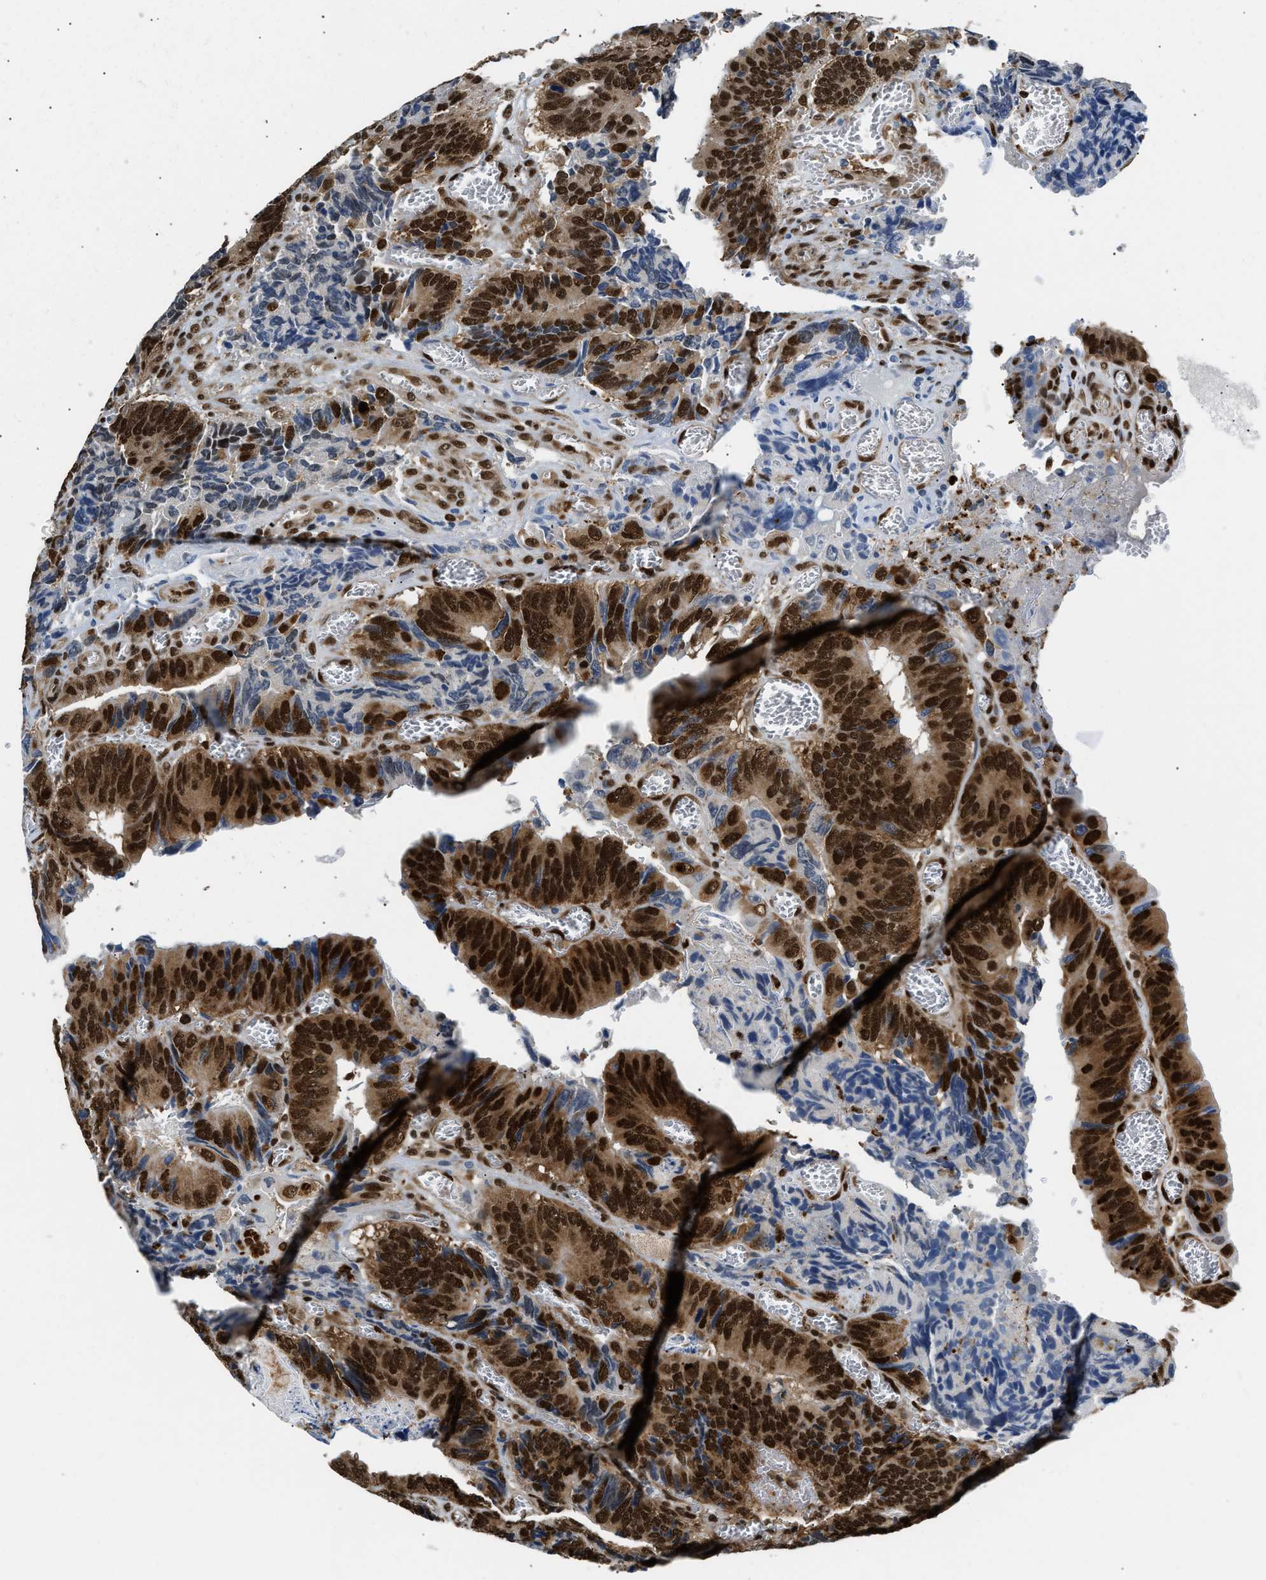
{"staining": {"intensity": "strong", "quantity": ">75%", "location": "cytoplasmic/membranous,nuclear"}, "tissue": "colorectal cancer", "cell_type": "Tumor cells", "image_type": "cancer", "snomed": [{"axis": "morphology", "description": "Adenocarcinoma, NOS"}, {"axis": "topography", "description": "Colon"}], "caption": "Protein expression analysis of human colorectal adenocarcinoma reveals strong cytoplasmic/membranous and nuclear expression in approximately >75% of tumor cells. Nuclei are stained in blue.", "gene": "CCNDBP1", "patient": {"sex": "male", "age": 72}}